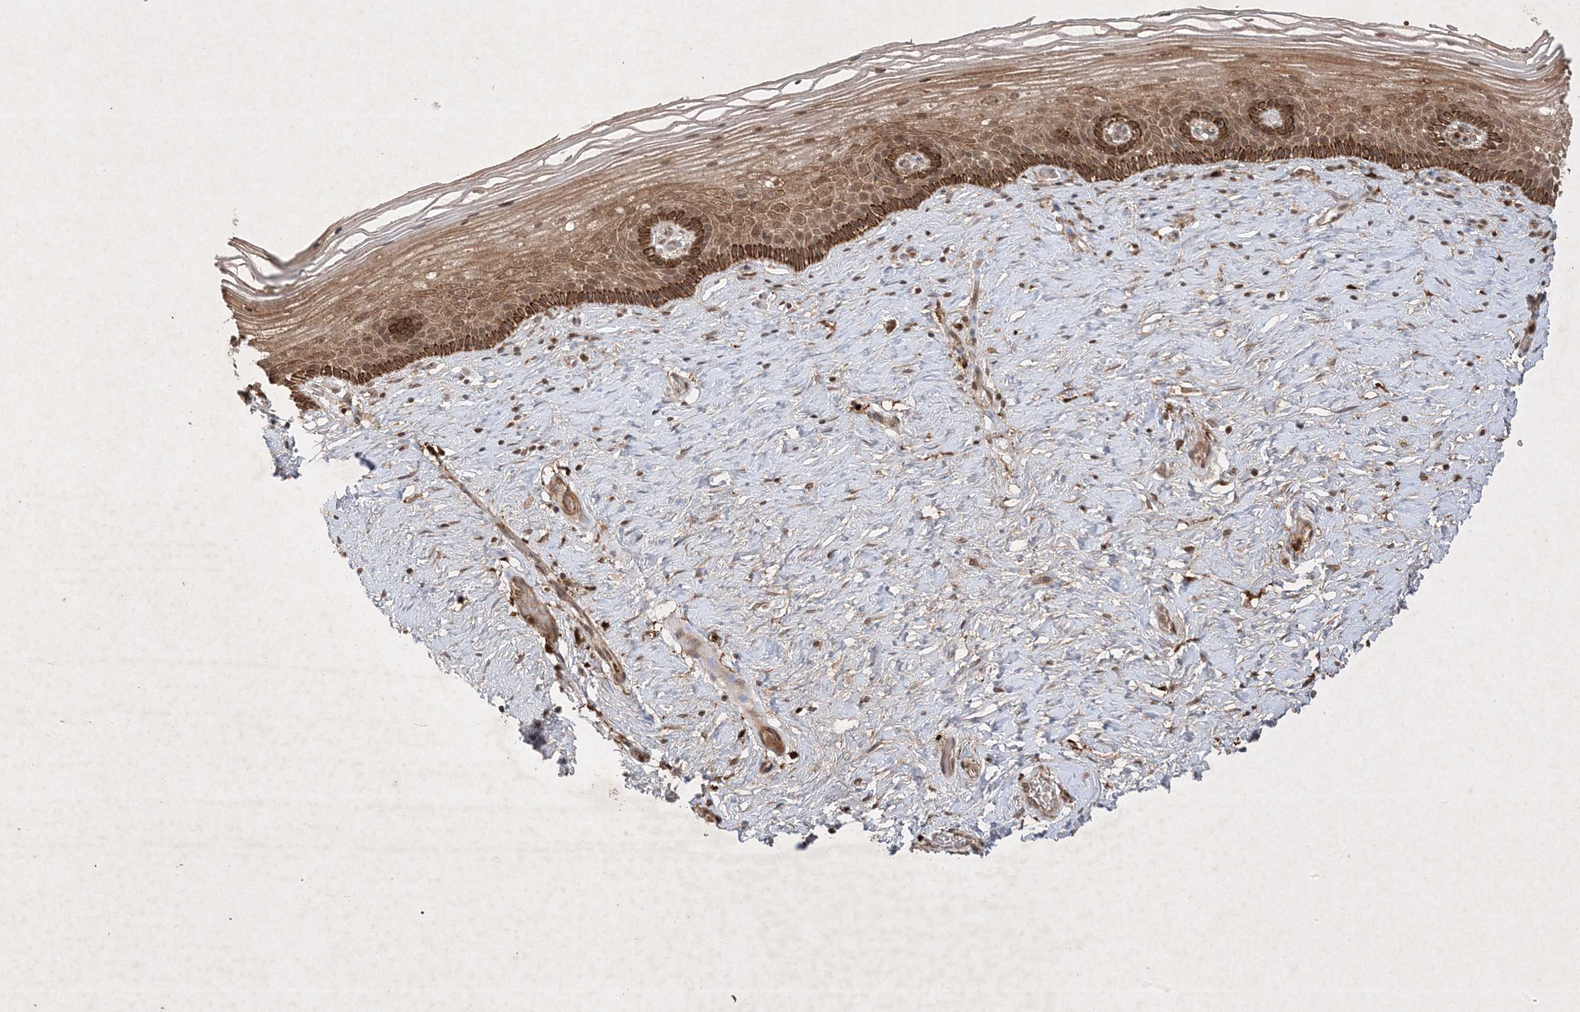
{"staining": {"intensity": "moderate", "quantity": ">75%", "location": "cytoplasmic/membranous"}, "tissue": "cervix", "cell_type": "Glandular cells", "image_type": "normal", "snomed": [{"axis": "morphology", "description": "Normal tissue, NOS"}, {"axis": "topography", "description": "Cervix"}], "caption": "A high-resolution image shows immunohistochemistry staining of unremarkable cervix, which demonstrates moderate cytoplasmic/membranous staining in approximately >75% of glandular cells.", "gene": "PTK6", "patient": {"sex": "female", "age": 33}}